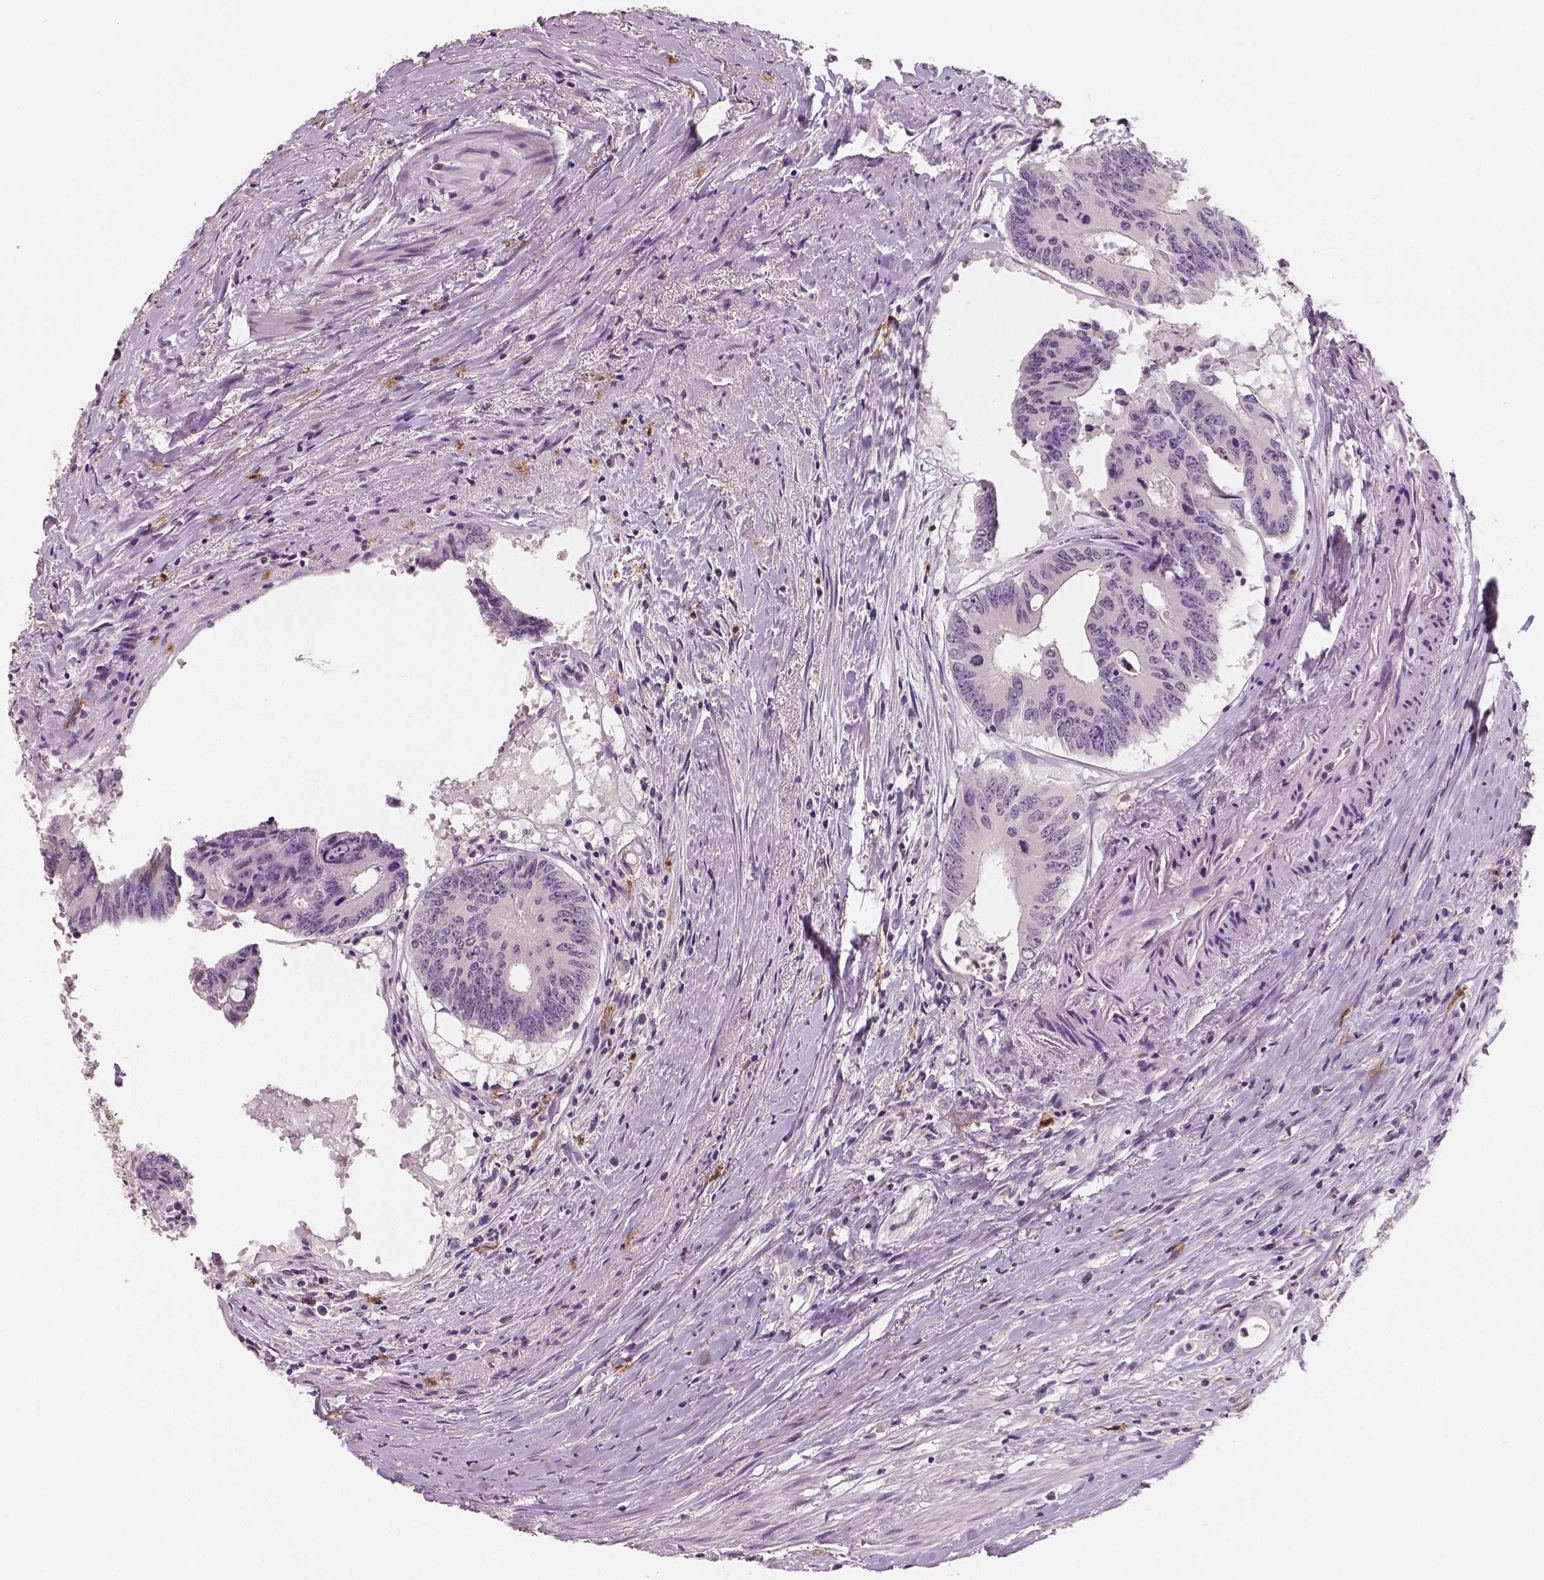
{"staining": {"intensity": "negative", "quantity": "none", "location": "none"}, "tissue": "colorectal cancer", "cell_type": "Tumor cells", "image_type": "cancer", "snomed": [{"axis": "morphology", "description": "Adenocarcinoma, NOS"}, {"axis": "topography", "description": "Rectum"}], "caption": "IHC image of neoplastic tissue: human colorectal adenocarcinoma stained with DAB exhibits no significant protein positivity in tumor cells. (DAB immunohistochemistry, high magnification).", "gene": "KIT", "patient": {"sex": "male", "age": 59}}